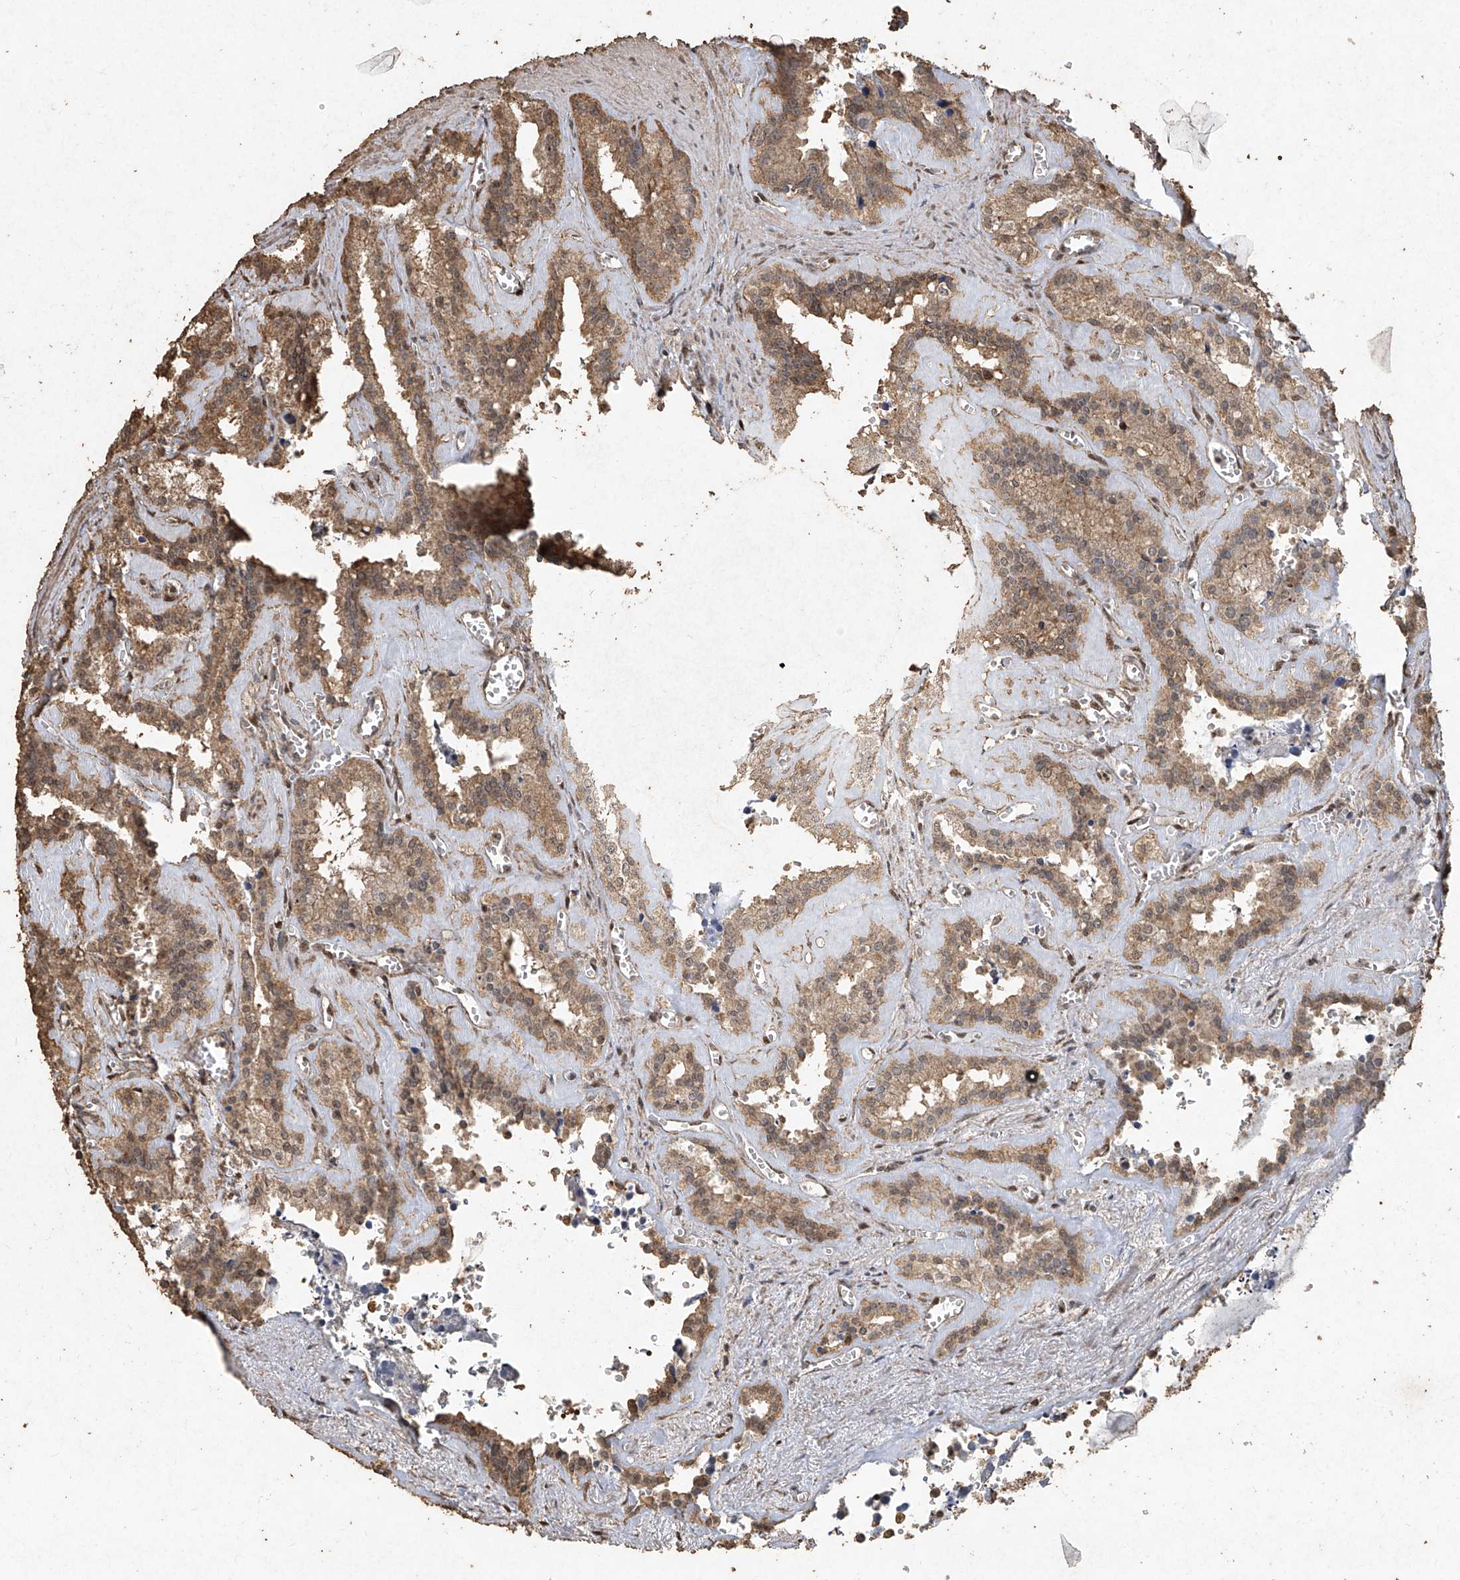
{"staining": {"intensity": "moderate", "quantity": ">75%", "location": "cytoplasmic/membranous"}, "tissue": "seminal vesicle", "cell_type": "Glandular cells", "image_type": "normal", "snomed": [{"axis": "morphology", "description": "Normal tissue, NOS"}, {"axis": "topography", "description": "Prostate"}, {"axis": "topography", "description": "Seminal veicle"}], "caption": "Human seminal vesicle stained with a brown dye demonstrates moderate cytoplasmic/membranous positive staining in approximately >75% of glandular cells.", "gene": "ERBB3", "patient": {"sex": "male", "age": 59}}